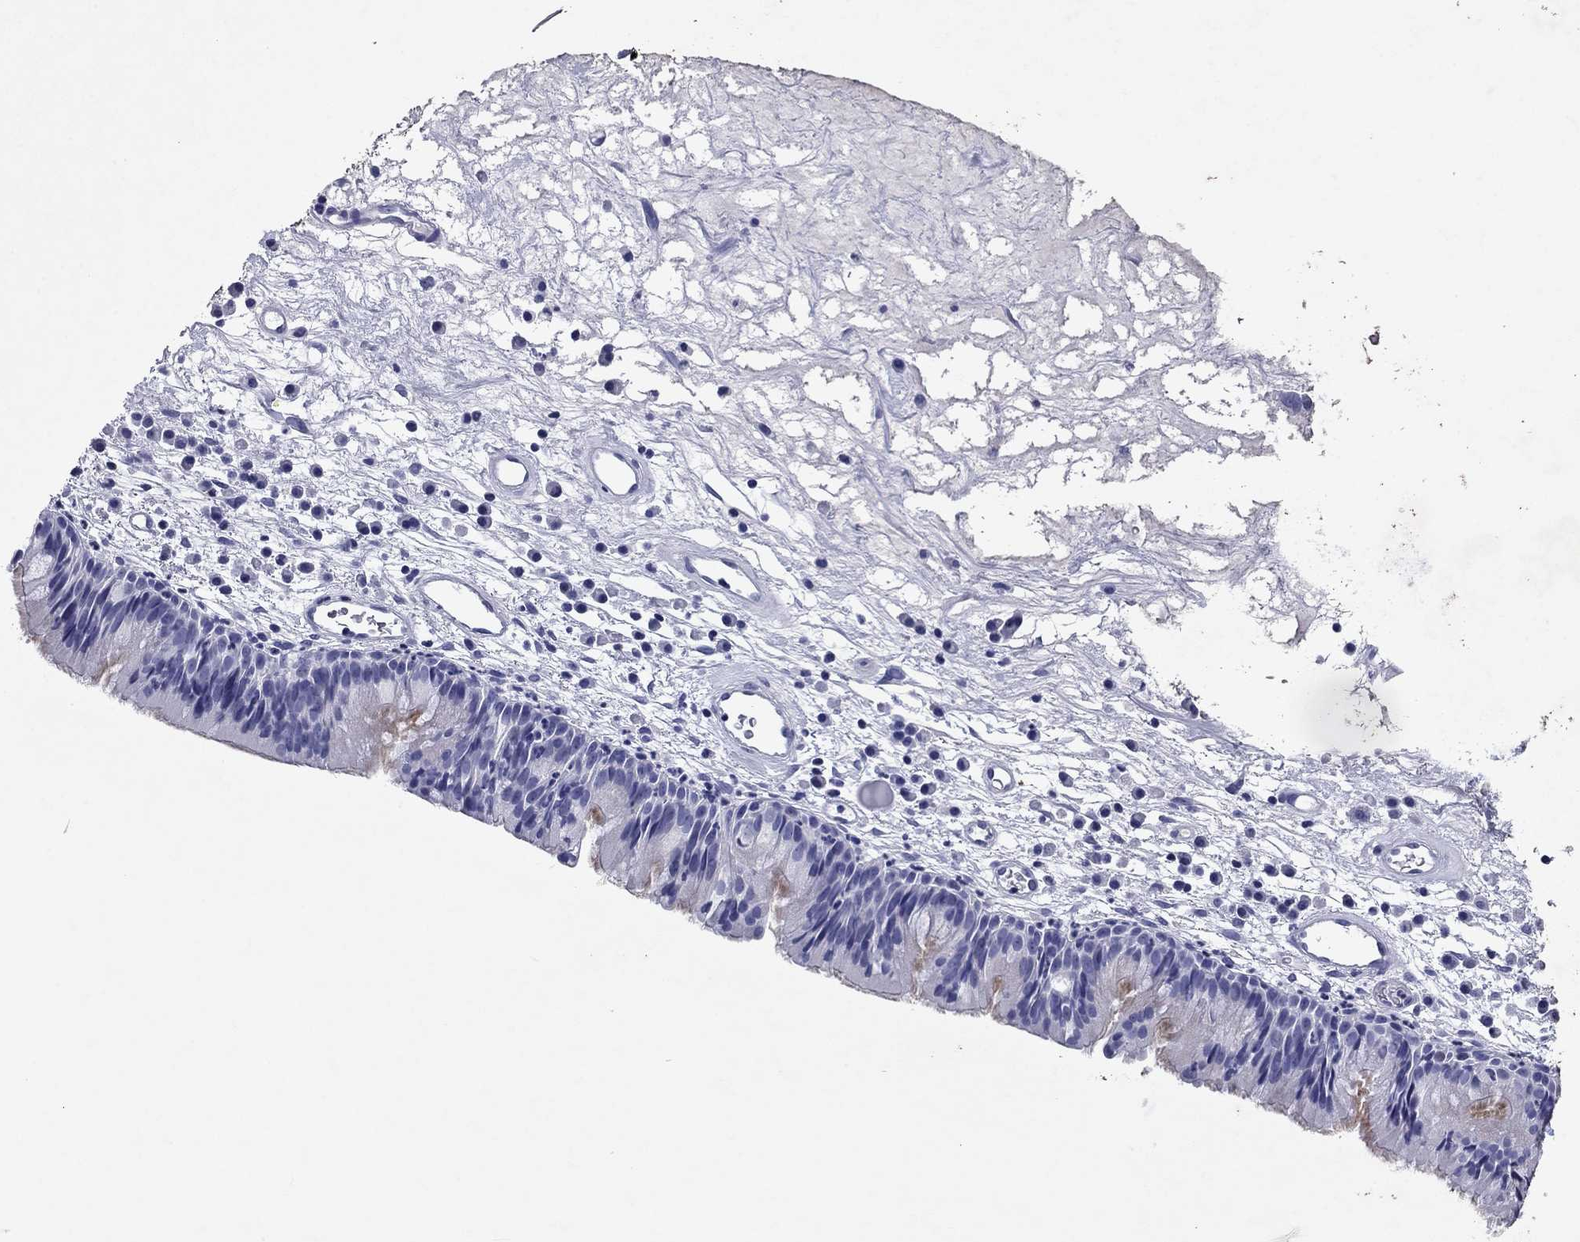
{"staining": {"intensity": "negative", "quantity": "none", "location": "none"}, "tissue": "nasopharynx", "cell_type": "Respiratory epithelial cells", "image_type": "normal", "snomed": [{"axis": "morphology", "description": "Normal tissue, NOS"}, {"axis": "topography", "description": "Nasopharynx"}], "caption": "High power microscopy photomicrograph of an IHC image of benign nasopharynx, revealing no significant expression in respiratory epithelial cells. (DAB (3,3'-diaminobenzidine) IHC visualized using brightfield microscopy, high magnification).", "gene": "GZMK", "patient": {"sex": "male", "age": 69}}